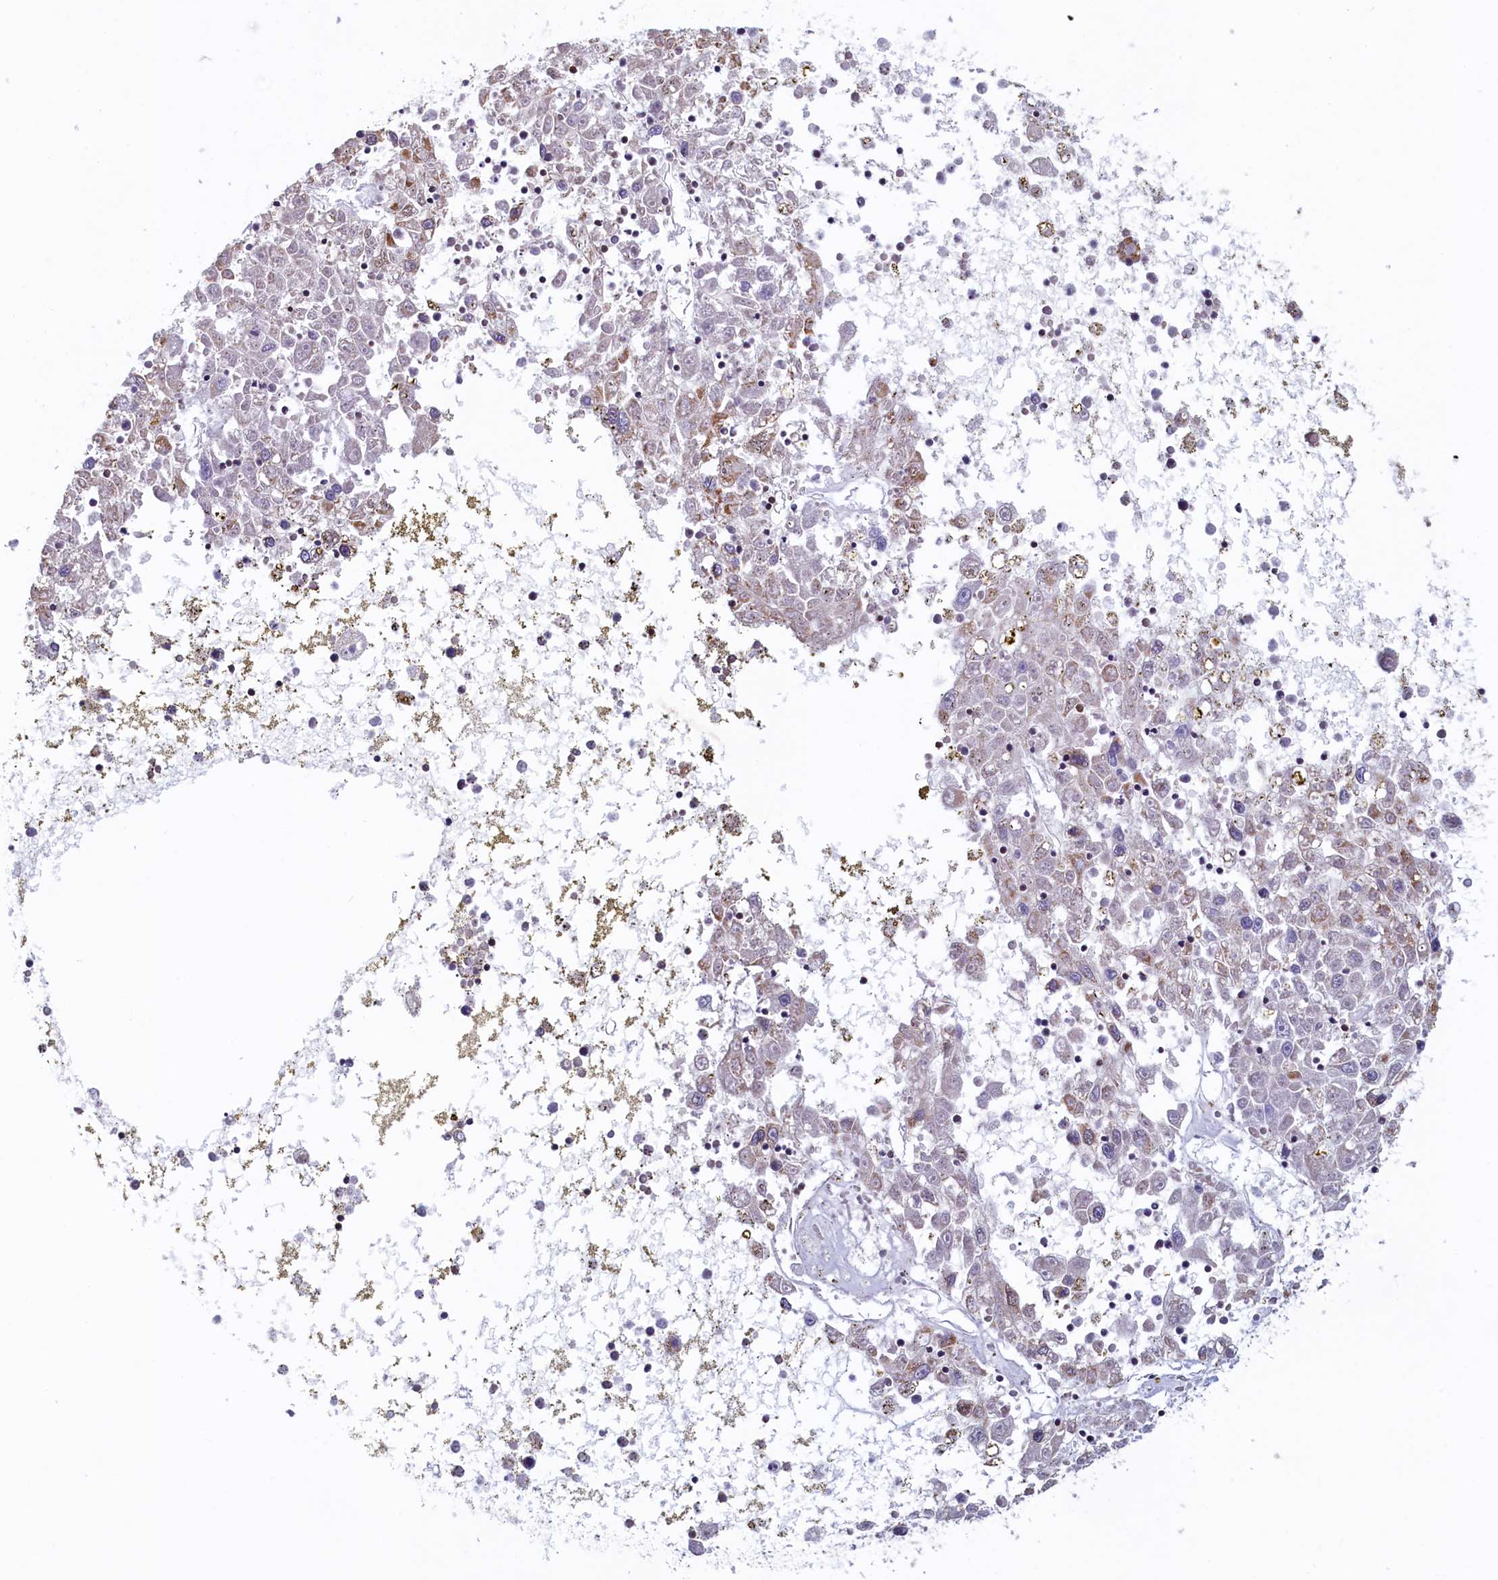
{"staining": {"intensity": "weak", "quantity": "<25%", "location": "cytoplasmic/membranous"}, "tissue": "liver cancer", "cell_type": "Tumor cells", "image_type": "cancer", "snomed": [{"axis": "morphology", "description": "Carcinoma, Hepatocellular, NOS"}, {"axis": "topography", "description": "Liver"}], "caption": "This is a histopathology image of immunohistochemistry staining of hepatocellular carcinoma (liver), which shows no expression in tumor cells.", "gene": "TRAF3IP3", "patient": {"sex": "male", "age": 49}}